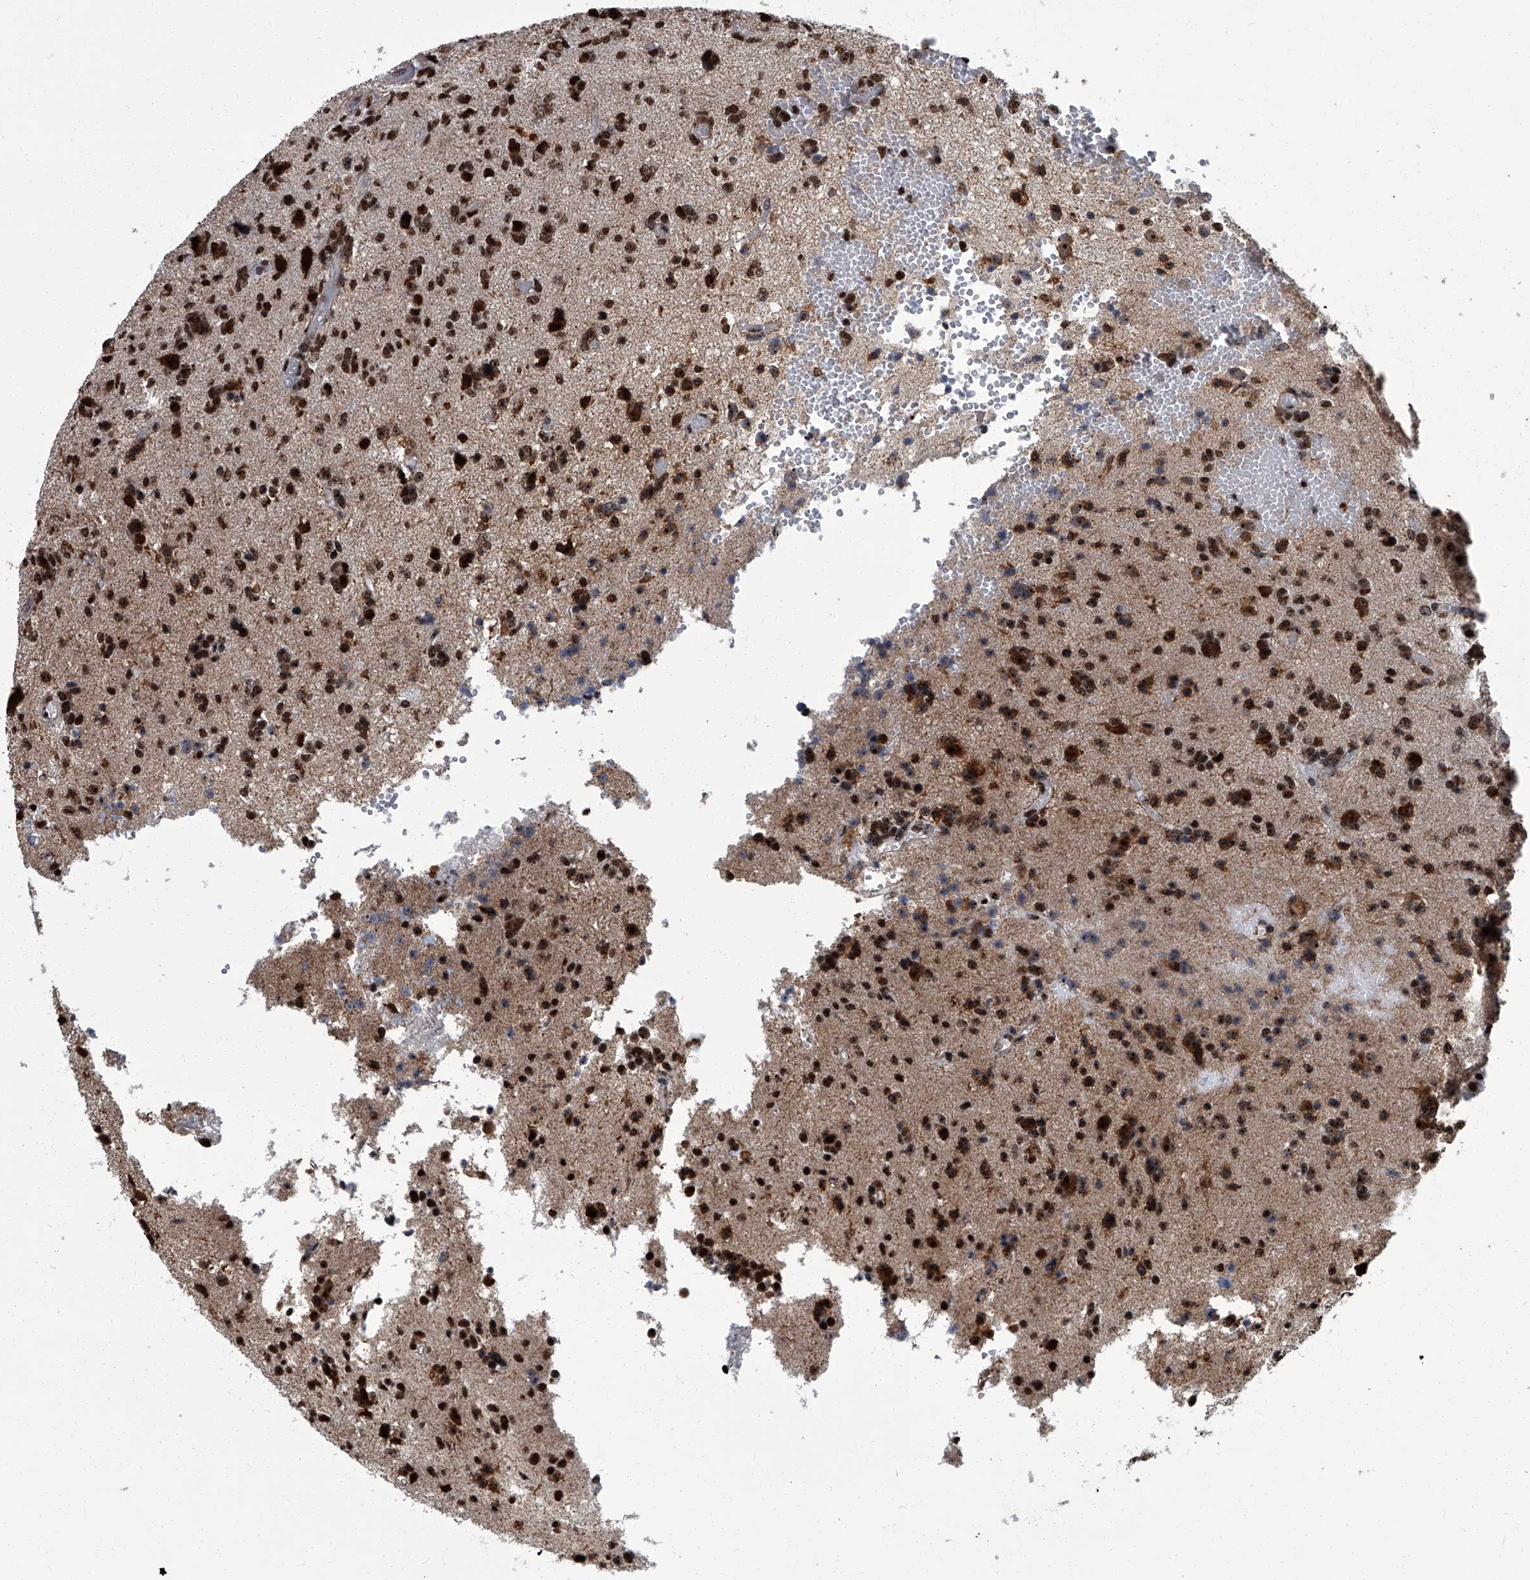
{"staining": {"intensity": "strong", "quantity": ">75%", "location": "nuclear"}, "tissue": "glioma", "cell_type": "Tumor cells", "image_type": "cancer", "snomed": [{"axis": "morphology", "description": "Glioma, malignant, High grade"}, {"axis": "topography", "description": "Brain"}], "caption": "Tumor cells display strong nuclear positivity in approximately >75% of cells in glioma.", "gene": "ZNF518B", "patient": {"sex": "female", "age": 59}}